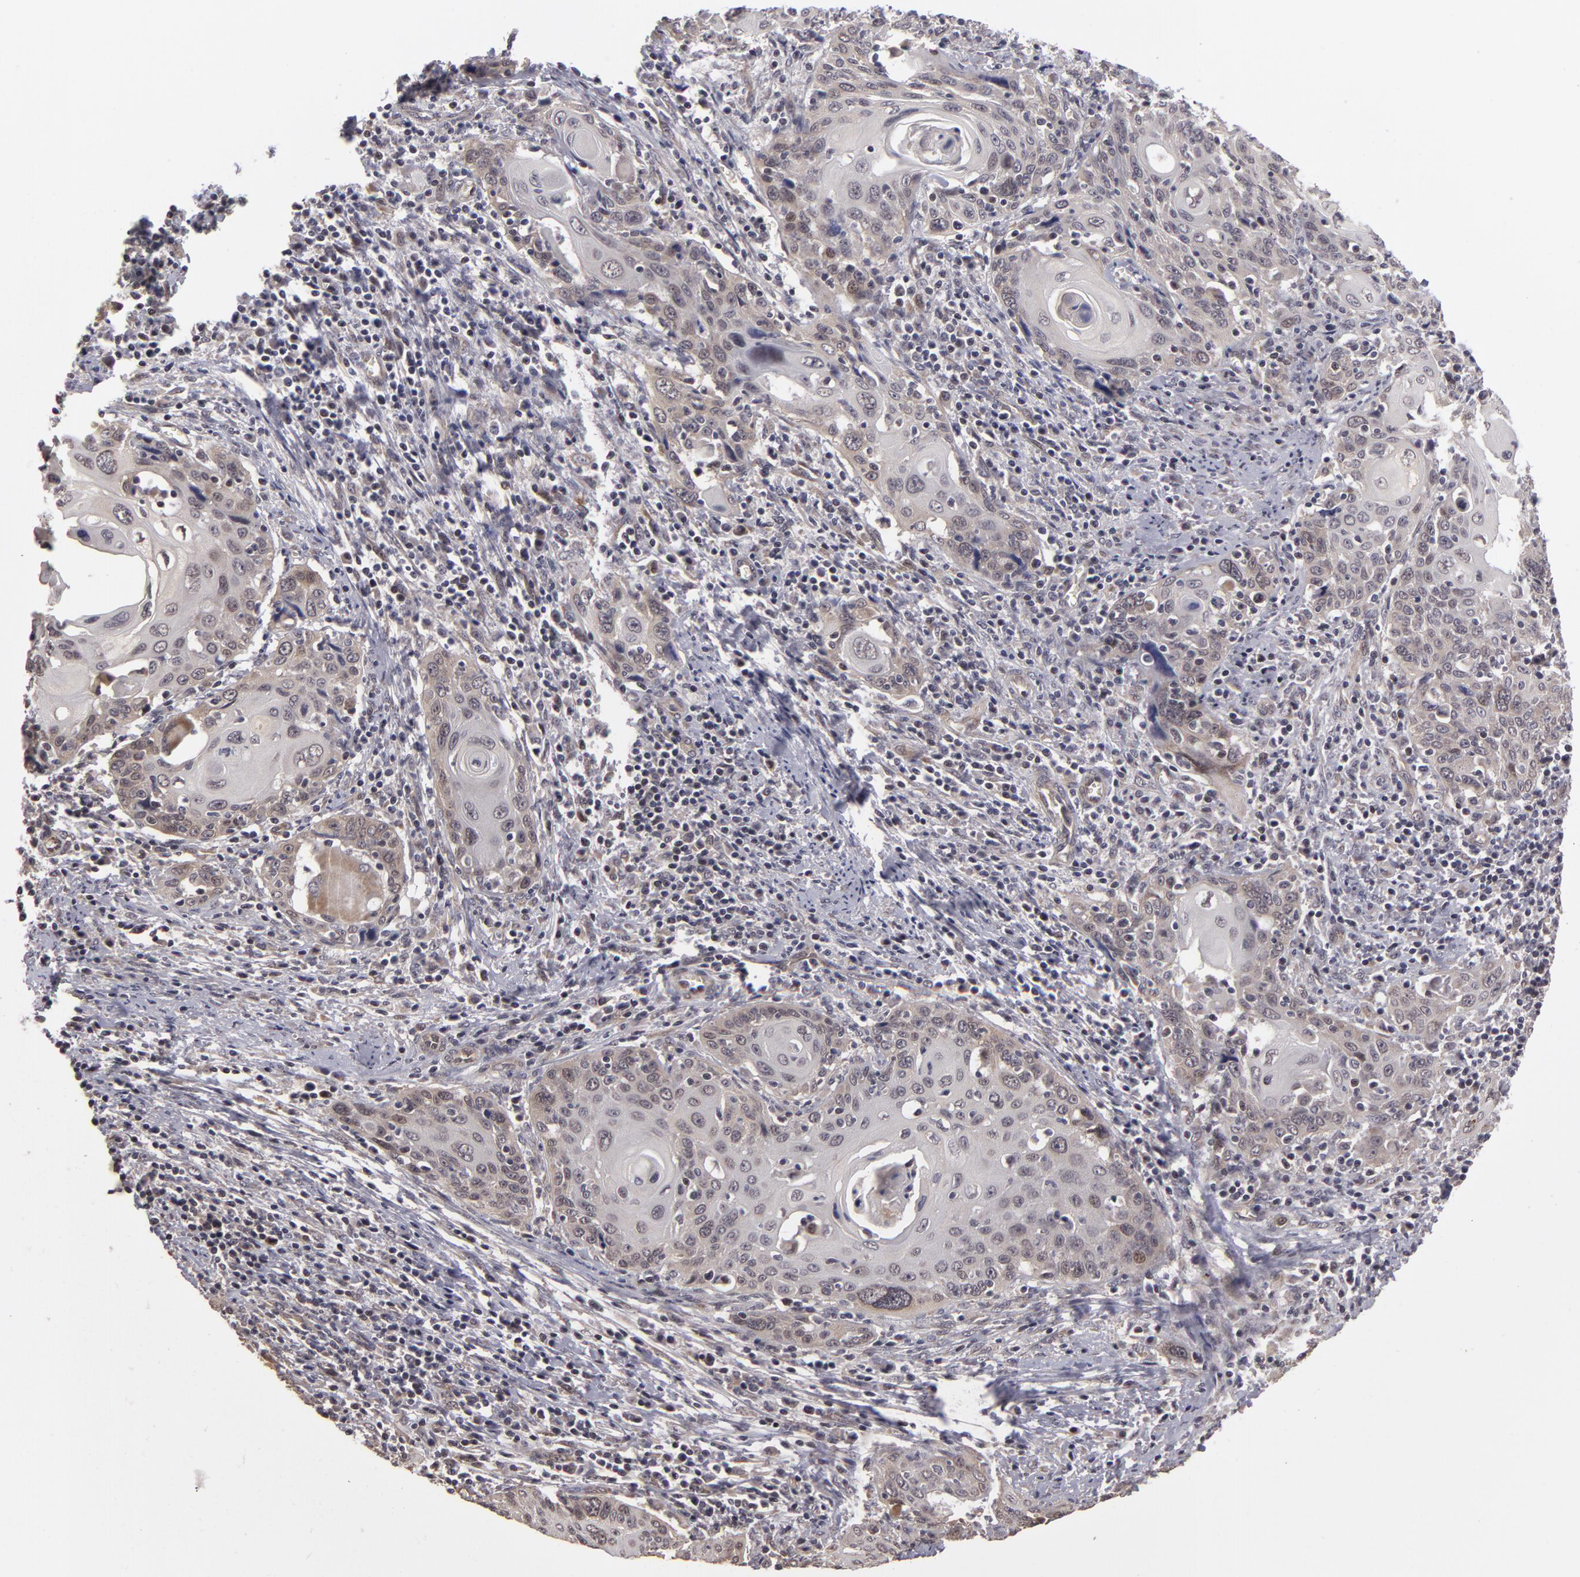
{"staining": {"intensity": "weak", "quantity": "<25%", "location": "nuclear"}, "tissue": "cervical cancer", "cell_type": "Tumor cells", "image_type": "cancer", "snomed": [{"axis": "morphology", "description": "Squamous cell carcinoma, NOS"}, {"axis": "topography", "description": "Cervix"}], "caption": "The photomicrograph demonstrates no significant positivity in tumor cells of squamous cell carcinoma (cervical).", "gene": "ZNF133", "patient": {"sex": "female", "age": 54}}